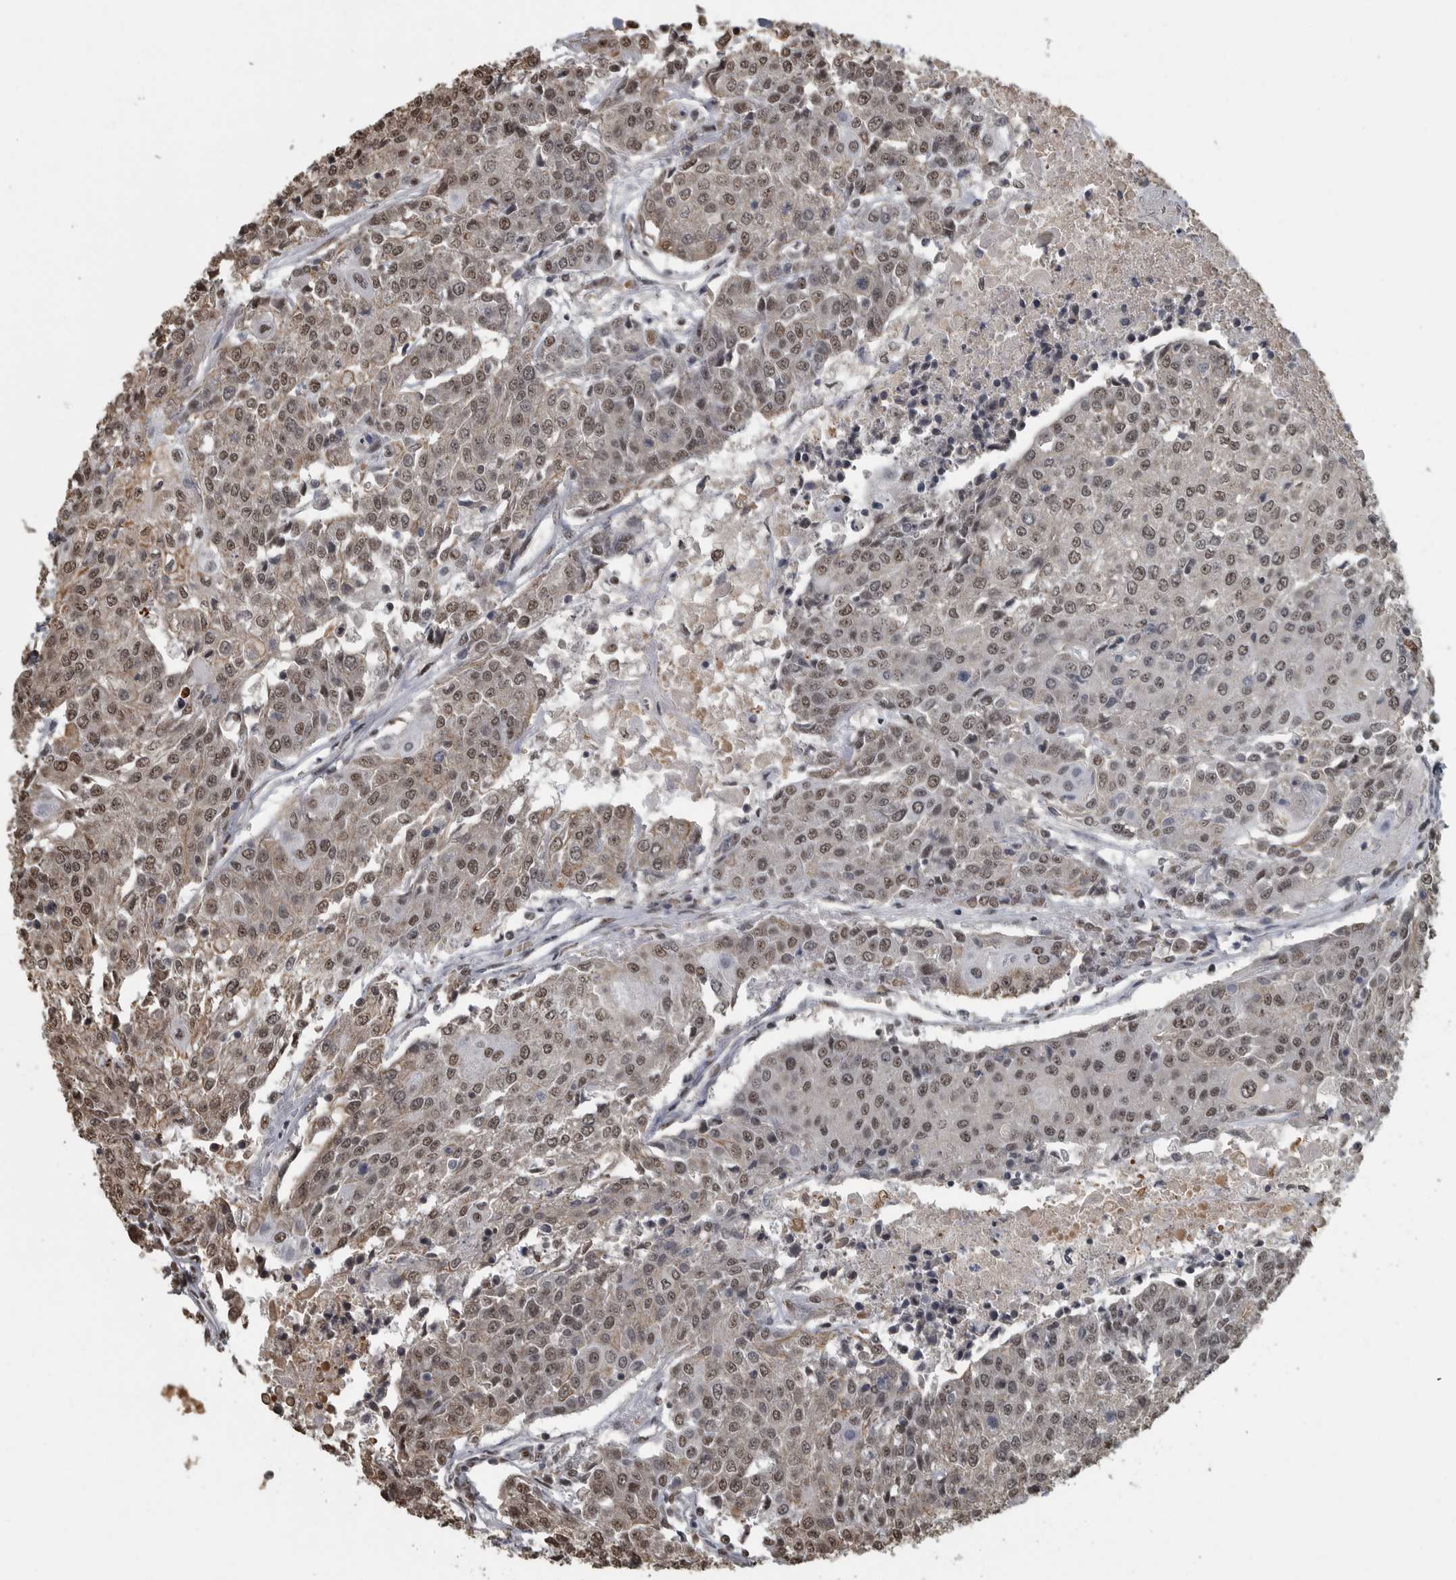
{"staining": {"intensity": "moderate", "quantity": ">75%", "location": "nuclear"}, "tissue": "urothelial cancer", "cell_type": "Tumor cells", "image_type": "cancer", "snomed": [{"axis": "morphology", "description": "Urothelial carcinoma, High grade"}, {"axis": "topography", "description": "Urinary bladder"}], "caption": "The image shows staining of urothelial cancer, revealing moderate nuclear protein positivity (brown color) within tumor cells.", "gene": "TGS1", "patient": {"sex": "female", "age": 85}}